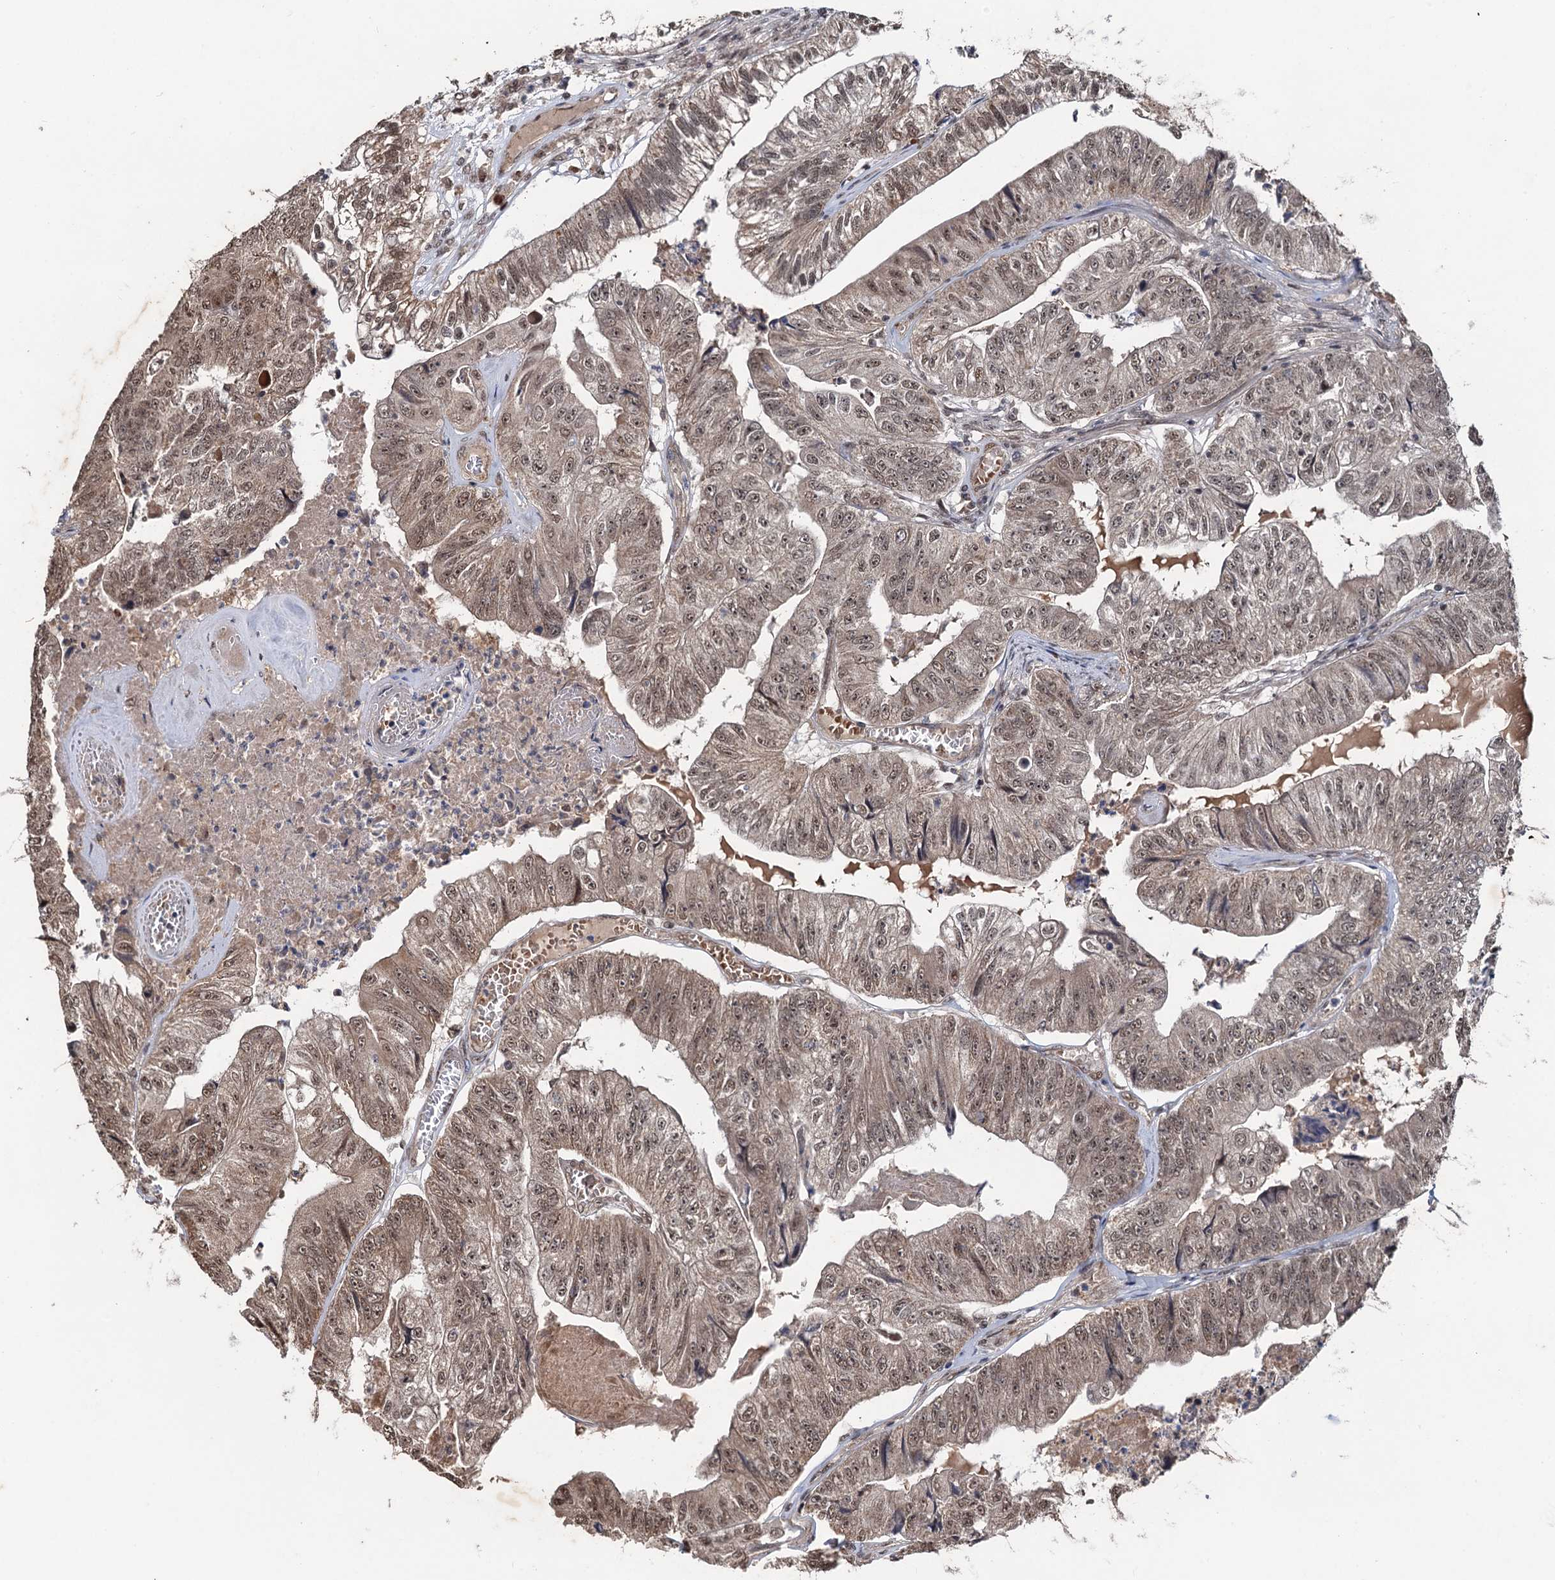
{"staining": {"intensity": "moderate", "quantity": ">75%", "location": "cytoplasmic/membranous,nuclear"}, "tissue": "colorectal cancer", "cell_type": "Tumor cells", "image_type": "cancer", "snomed": [{"axis": "morphology", "description": "Adenocarcinoma, NOS"}, {"axis": "topography", "description": "Colon"}], "caption": "Protein expression analysis of adenocarcinoma (colorectal) shows moderate cytoplasmic/membranous and nuclear positivity in approximately >75% of tumor cells.", "gene": "REP15", "patient": {"sex": "female", "age": 67}}